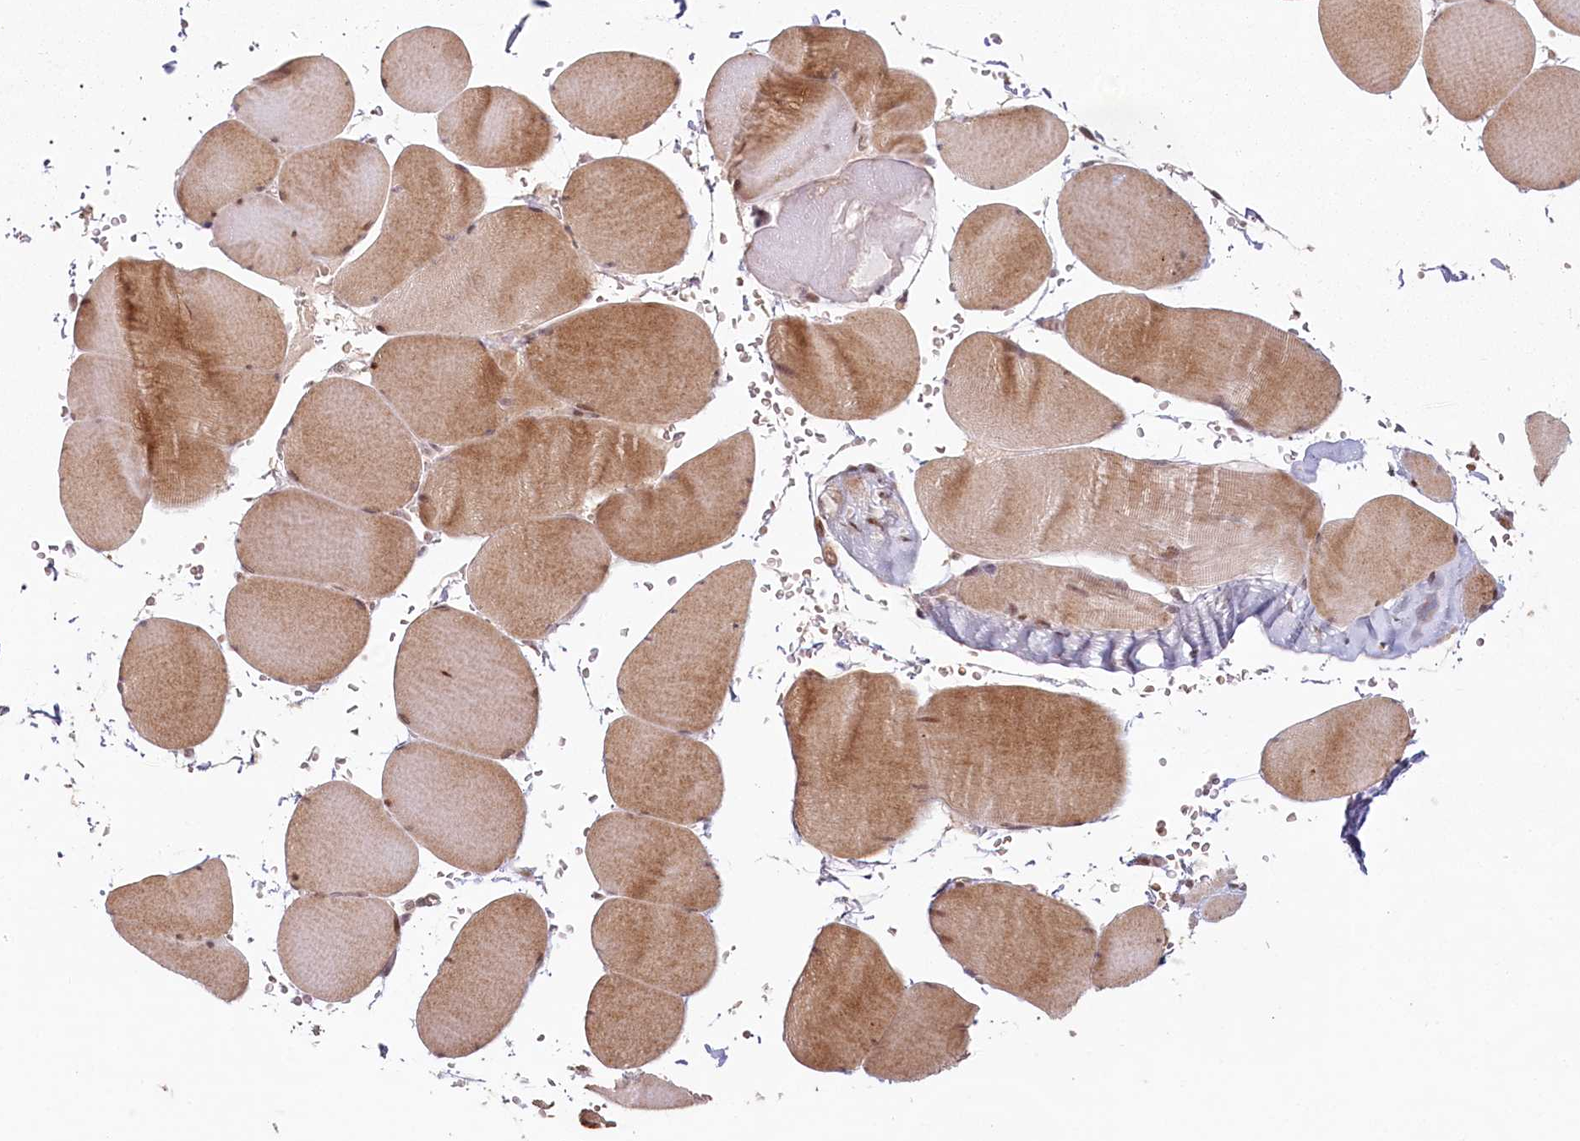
{"staining": {"intensity": "moderate", "quantity": ">75%", "location": "cytoplasmic/membranous"}, "tissue": "skeletal muscle", "cell_type": "Myocytes", "image_type": "normal", "snomed": [{"axis": "morphology", "description": "Normal tissue, NOS"}, {"axis": "topography", "description": "Skeletal muscle"}, {"axis": "topography", "description": "Head-Neck"}], "caption": "Immunohistochemistry (IHC) of unremarkable skeletal muscle displays medium levels of moderate cytoplasmic/membranous expression in about >75% of myocytes. Using DAB (brown) and hematoxylin (blue) stains, captured at high magnification using brightfield microscopy.", "gene": "FAM204A", "patient": {"sex": "male", "age": 66}}